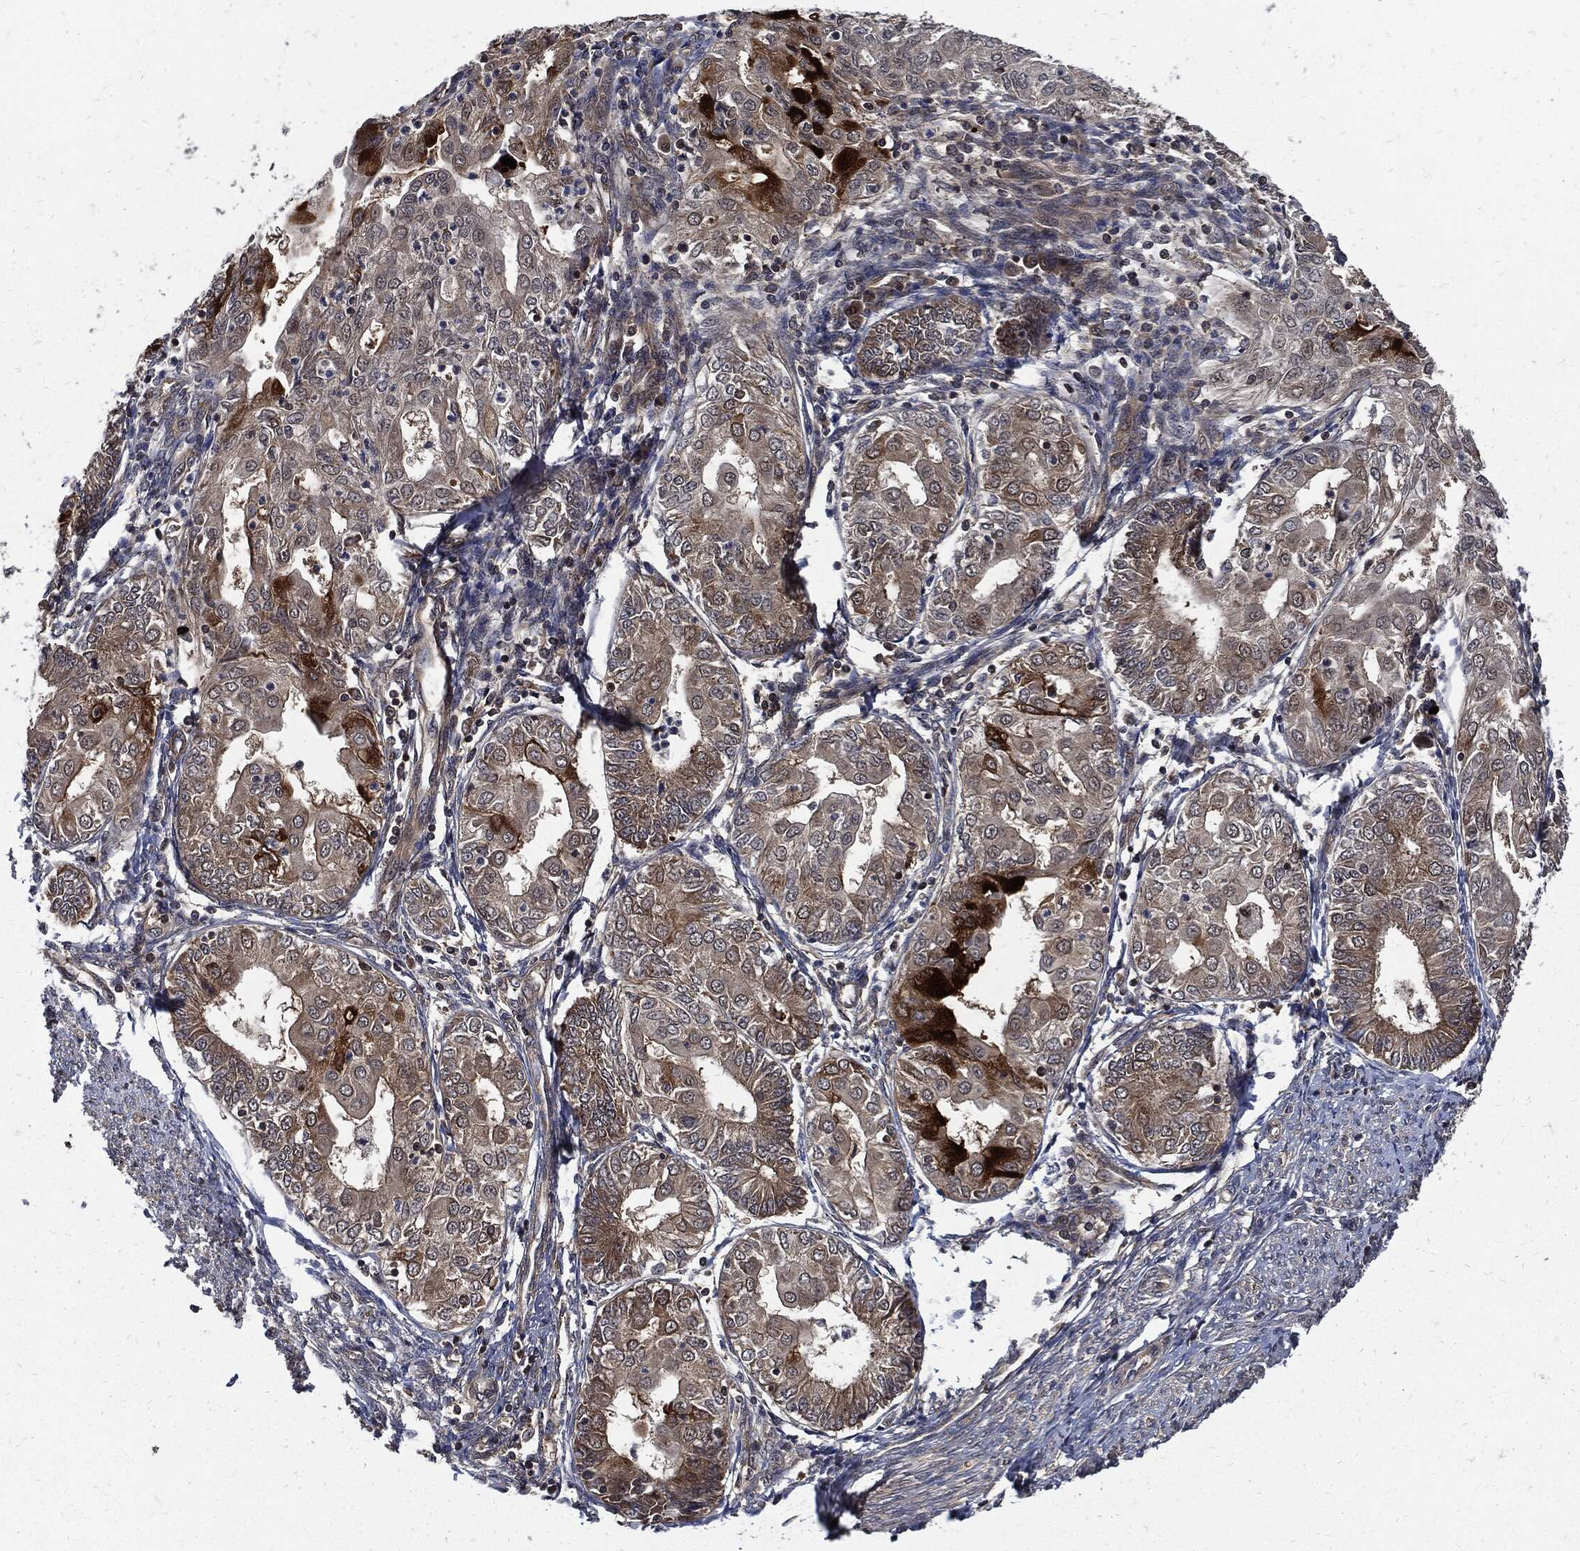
{"staining": {"intensity": "strong", "quantity": "<25%", "location": "cytoplasmic/membranous"}, "tissue": "endometrial cancer", "cell_type": "Tumor cells", "image_type": "cancer", "snomed": [{"axis": "morphology", "description": "Adenocarcinoma, NOS"}, {"axis": "topography", "description": "Endometrium"}], "caption": "A high-resolution histopathology image shows immunohistochemistry staining of endometrial cancer (adenocarcinoma), which reveals strong cytoplasmic/membranous staining in approximately <25% of tumor cells.", "gene": "CLU", "patient": {"sex": "female", "age": 68}}